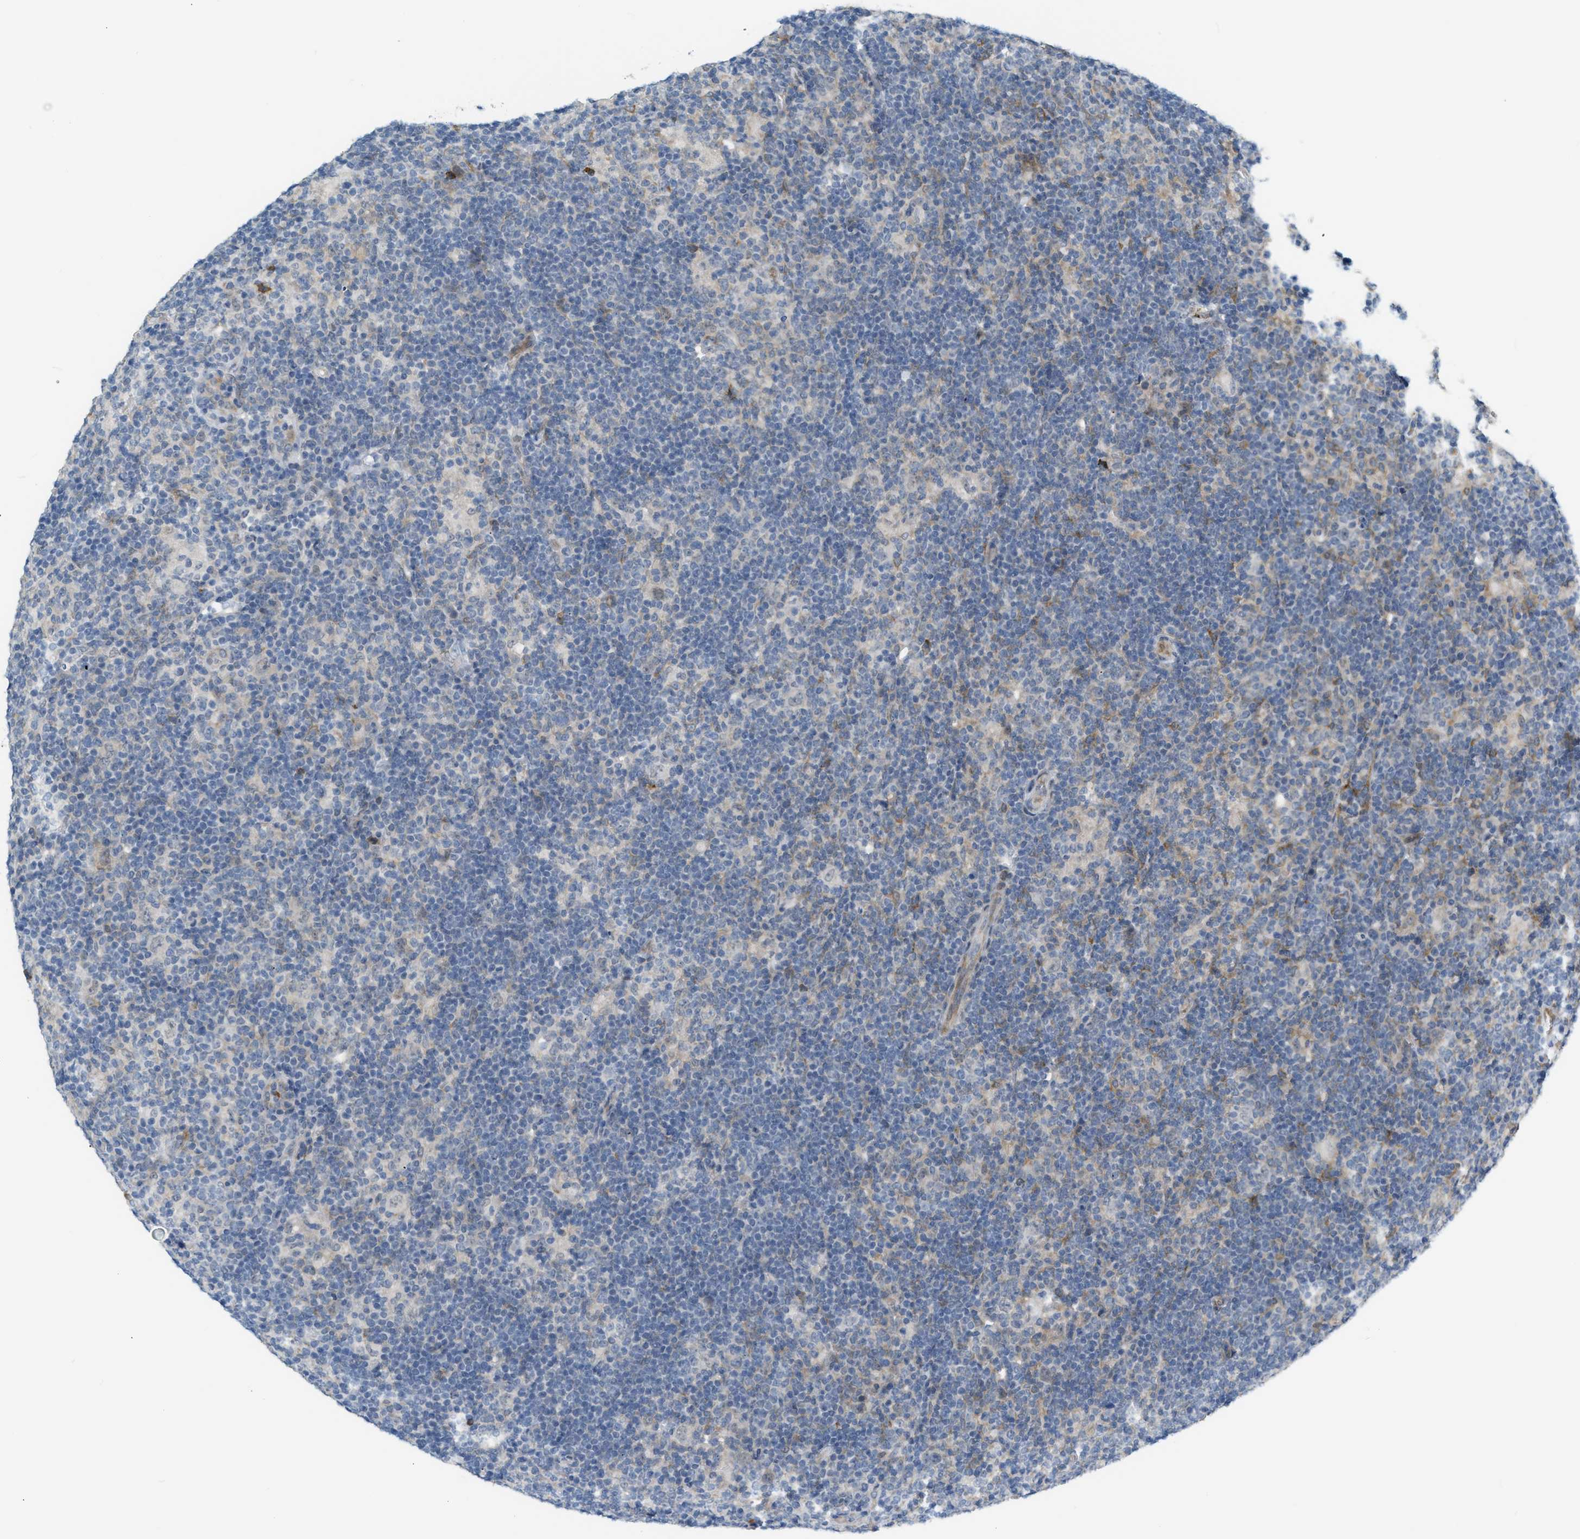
{"staining": {"intensity": "negative", "quantity": "none", "location": "none"}, "tissue": "lymphoma", "cell_type": "Tumor cells", "image_type": "cancer", "snomed": [{"axis": "morphology", "description": "Hodgkin's disease, NOS"}, {"axis": "topography", "description": "Lymph node"}], "caption": "IHC image of neoplastic tissue: human Hodgkin's disease stained with DAB (3,3'-diaminobenzidine) reveals no significant protein staining in tumor cells. (Brightfield microscopy of DAB IHC at high magnification).", "gene": "ZNF408", "patient": {"sex": "female", "age": 57}}